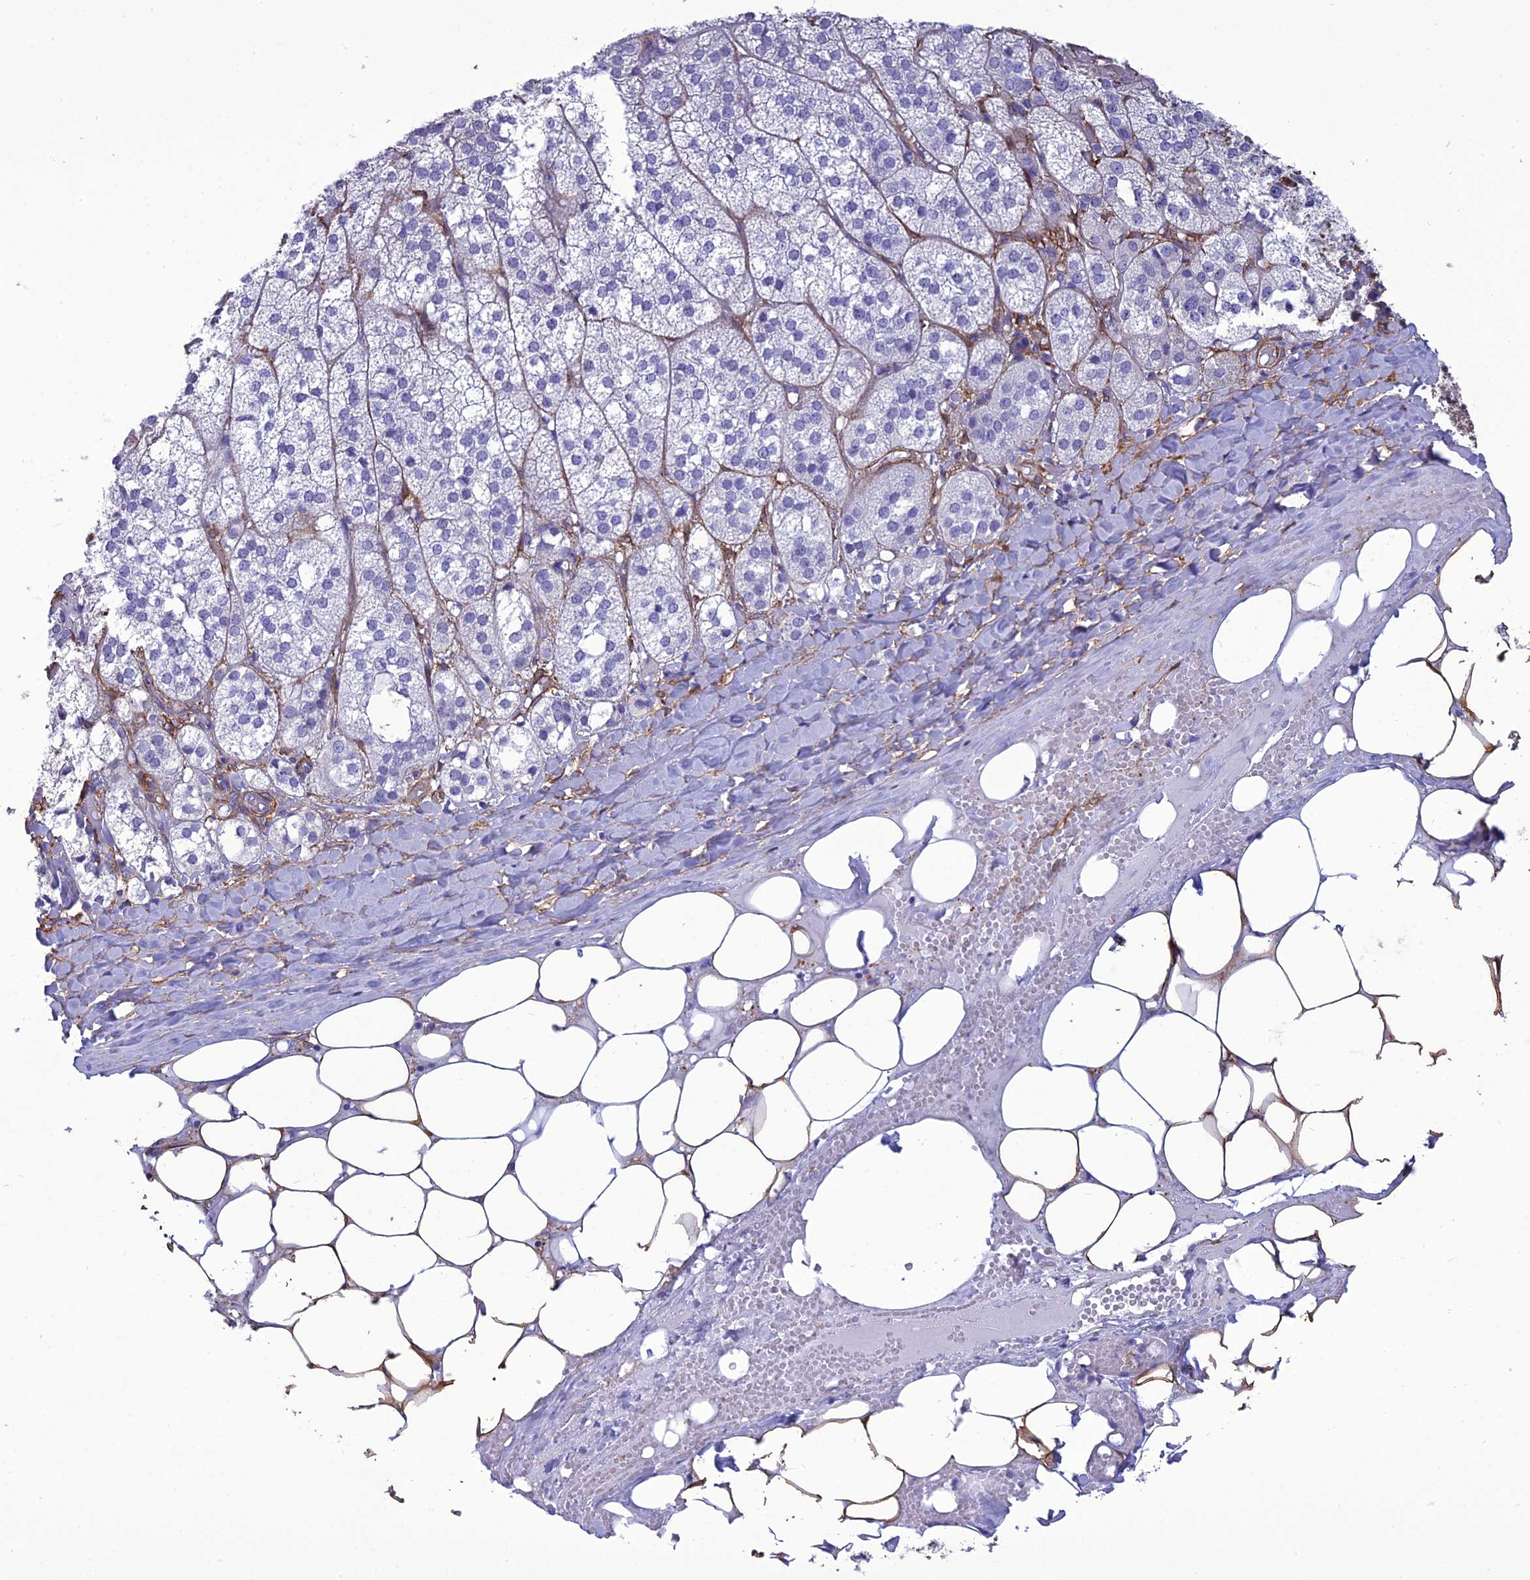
{"staining": {"intensity": "negative", "quantity": "none", "location": "none"}, "tissue": "adrenal gland", "cell_type": "Glandular cells", "image_type": "normal", "snomed": [{"axis": "morphology", "description": "Normal tissue, NOS"}, {"axis": "topography", "description": "Adrenal gland"}], "caption": "Immunohistochemistry of unremarkable human adrenal gland demonstrates no positivity in glandular cells. Brightfield microscopy of immunohistochemistry stained with DAB (3,3'-diaminobenzidine) (brown) and hematoxylin (blue), captured at high magnification.", "gene": "NKD1", "patient": {"sex": "female", "age": 61}}